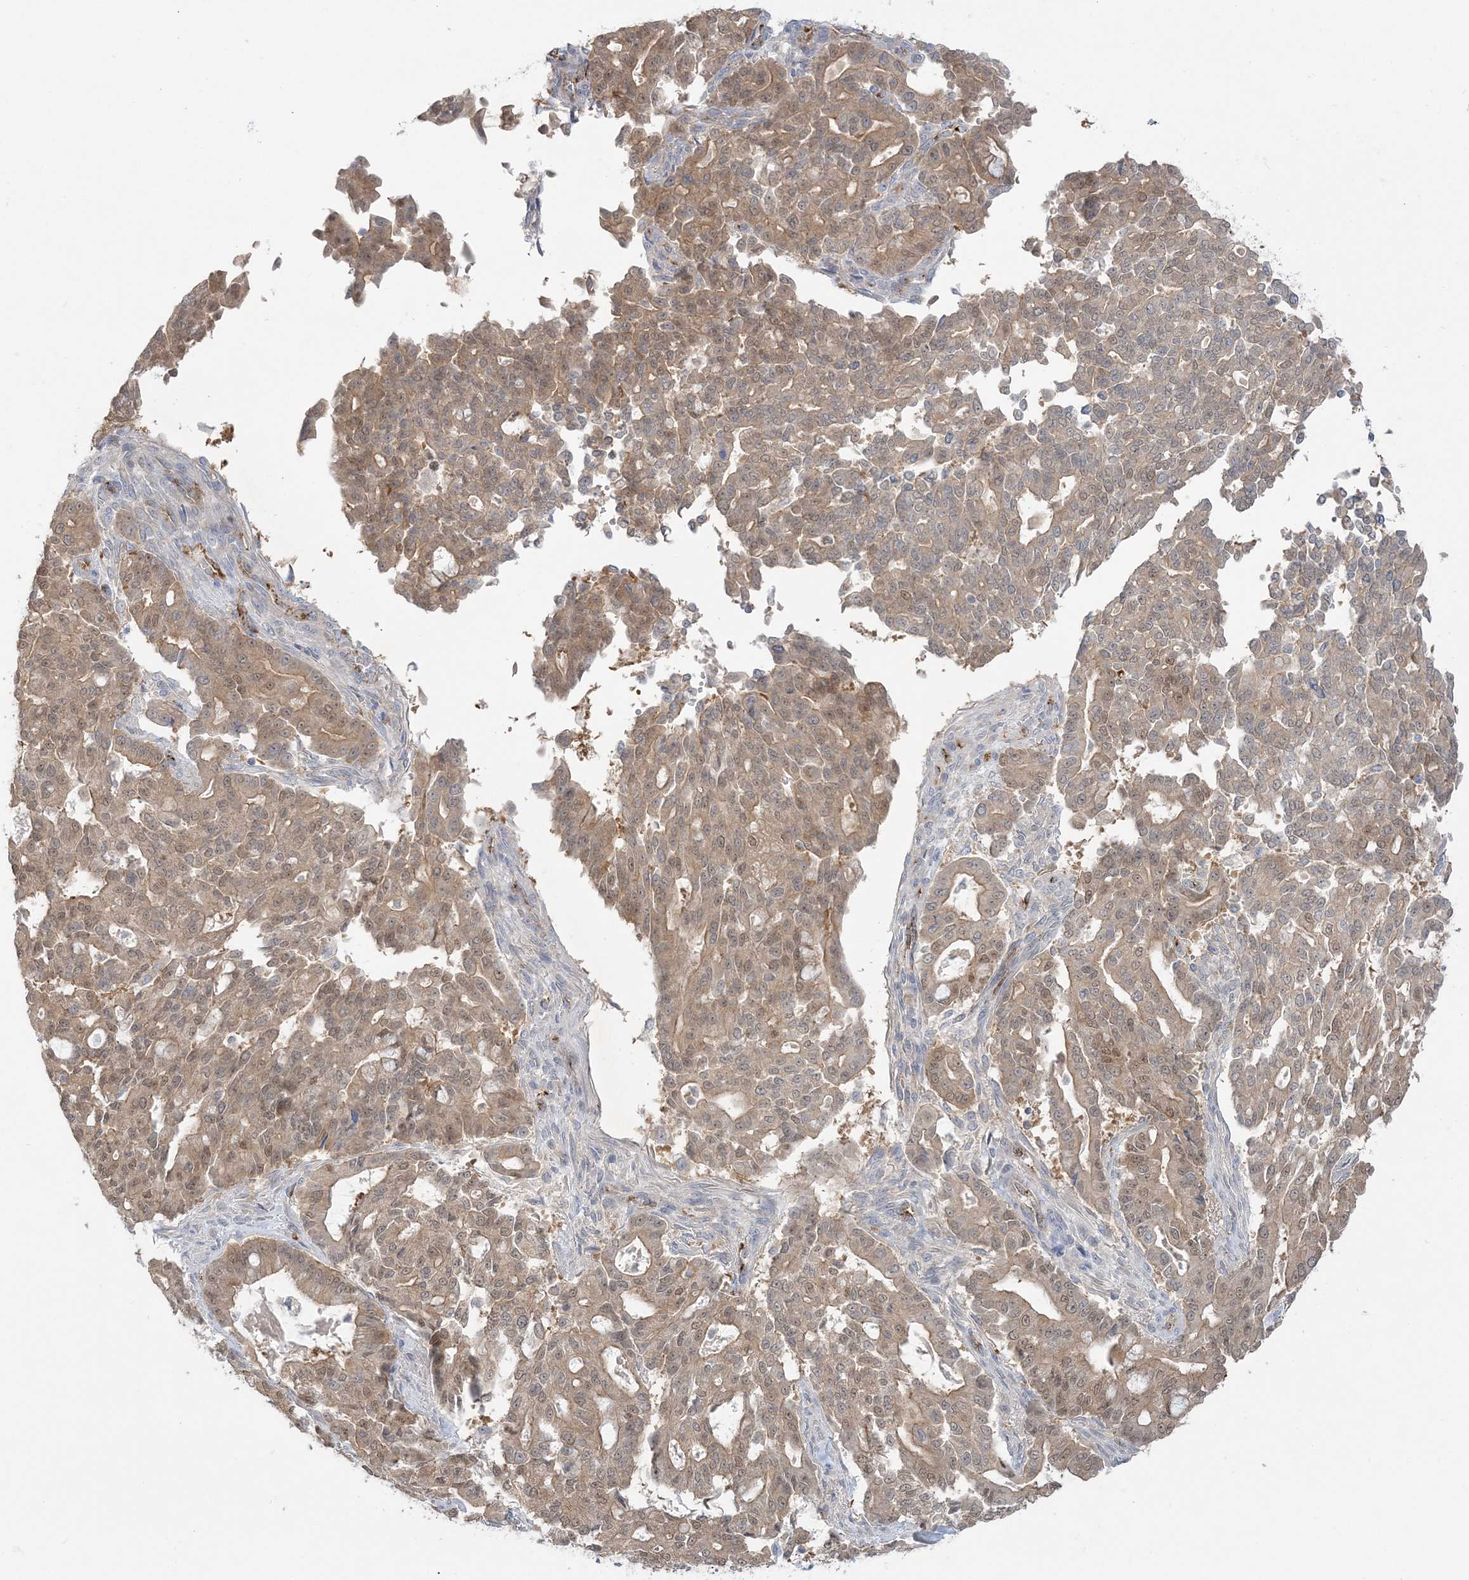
{"staining": {"intensity": "moderate", "quantity": ">75%", "location": "cytoplasmic/membranous,nuclear"}, "tissue": "pancreatic cancer", "cell_type": "Tumor cells", "image_type": "cancer", "snomed": [{"axis": "morphology", "description": "Adenocarcinoma, NOS"}, {"axis": "topography", "description": "Pancreas"}], "caption": "Adenocarcinoma (pancreatic) stained with DAB (3,3'-diaminobenzidine) immunohistochemistry (IHC) exhibits medium levels of moderate cytoplasmic/membranous and nuclear staining in approximately >75% of tumor cells.", "gene": "INPP1", "patient": {"sex": "male", "age": 63}}